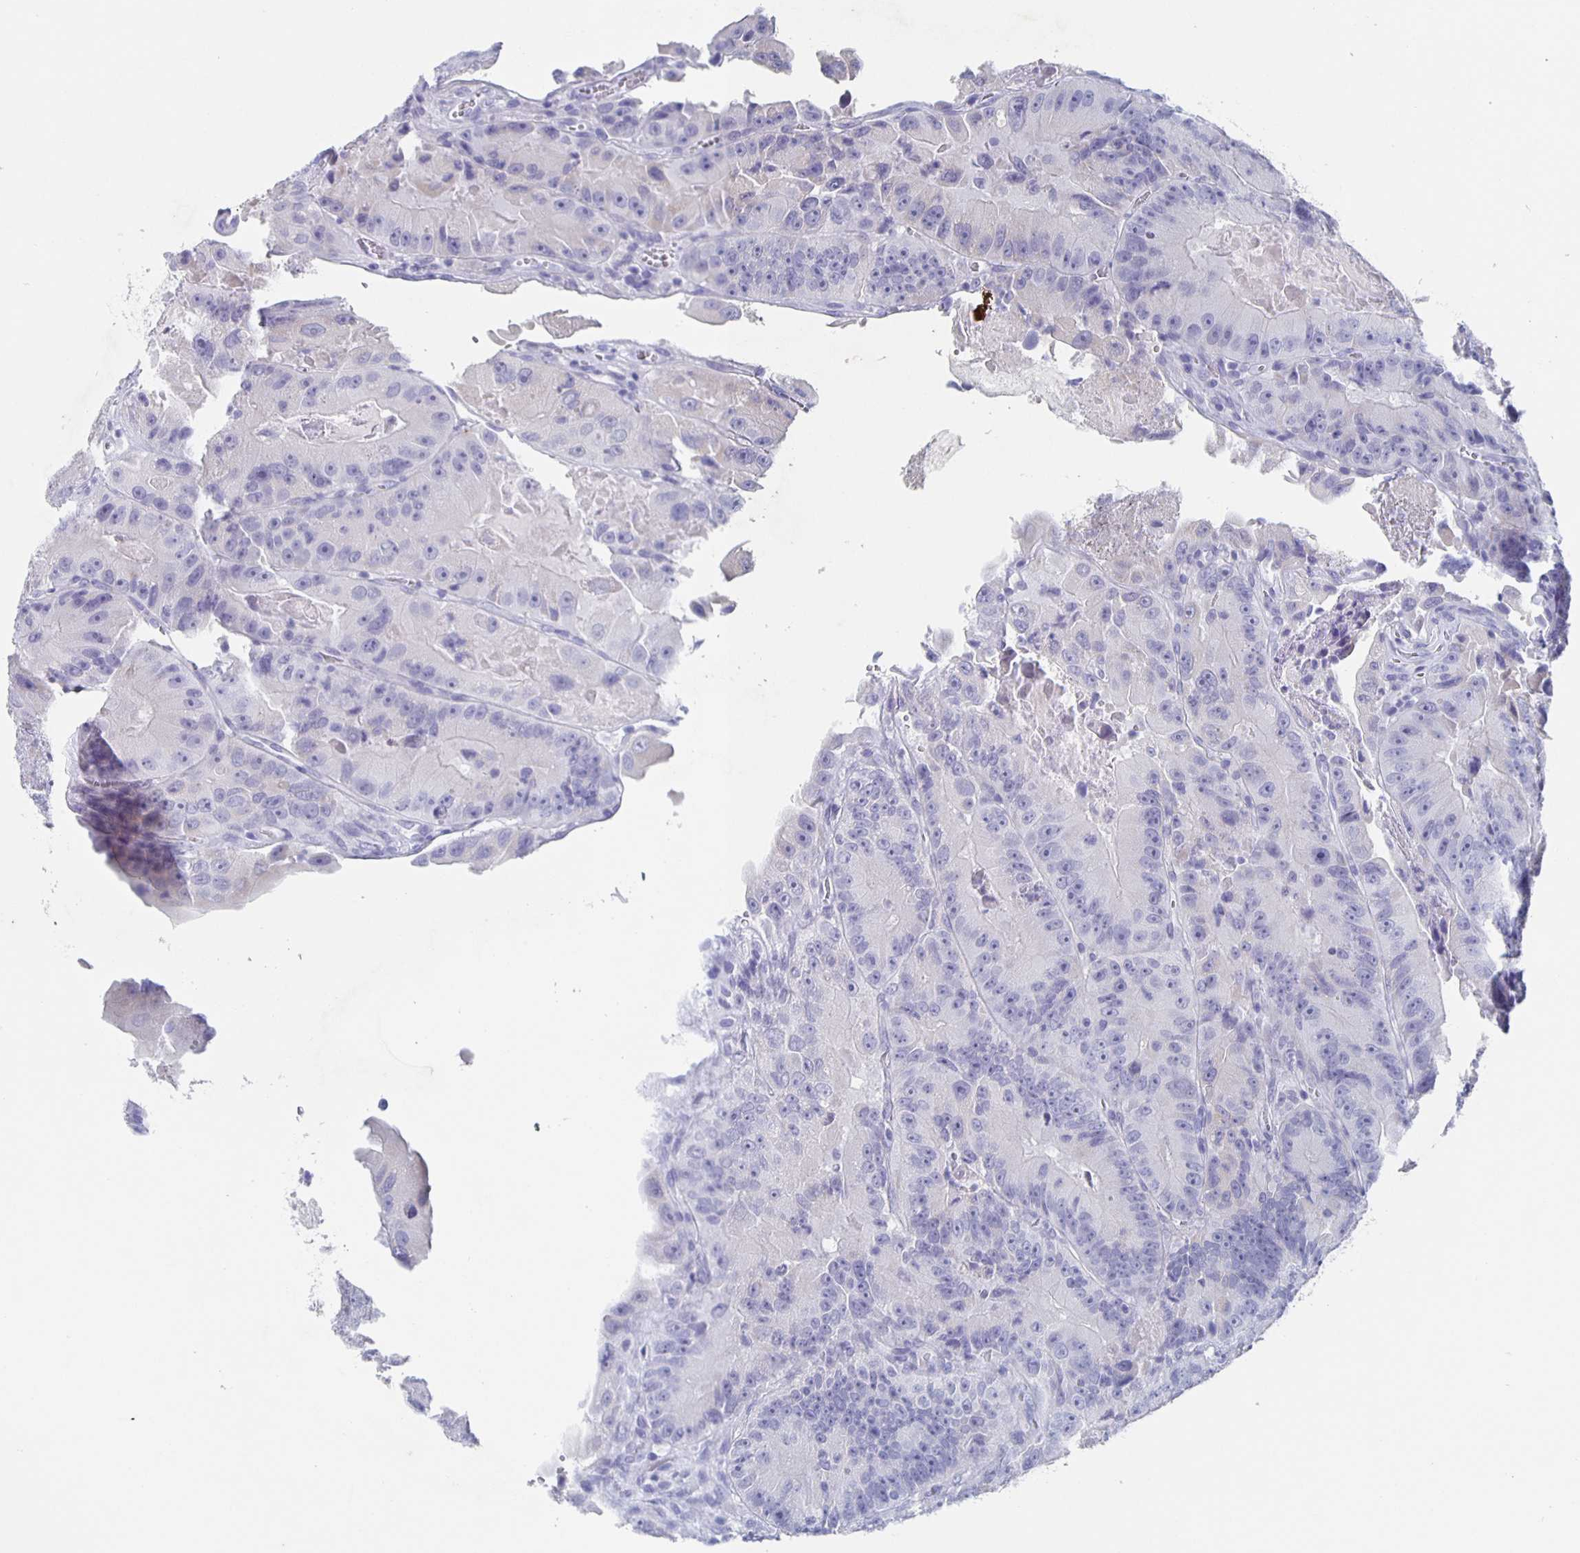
{"staining": {"intensity": "negative", "quantity": "none", "location": "none"}, "tissue": "colorectal cancer", "cell_type": "Tumor cells", "image_type": "cancer", "snomed": [{"axis": "morphology", "description": "Adenocarcinoma, NOS"}, {"axis": "topography", "description": "Colon"}], "caption": "The micrograph reveals no significant staining in tumor cells of colorectal cancer.", "gene": "SLC34A2", "patient": {"sex": "female", "age": 86}}